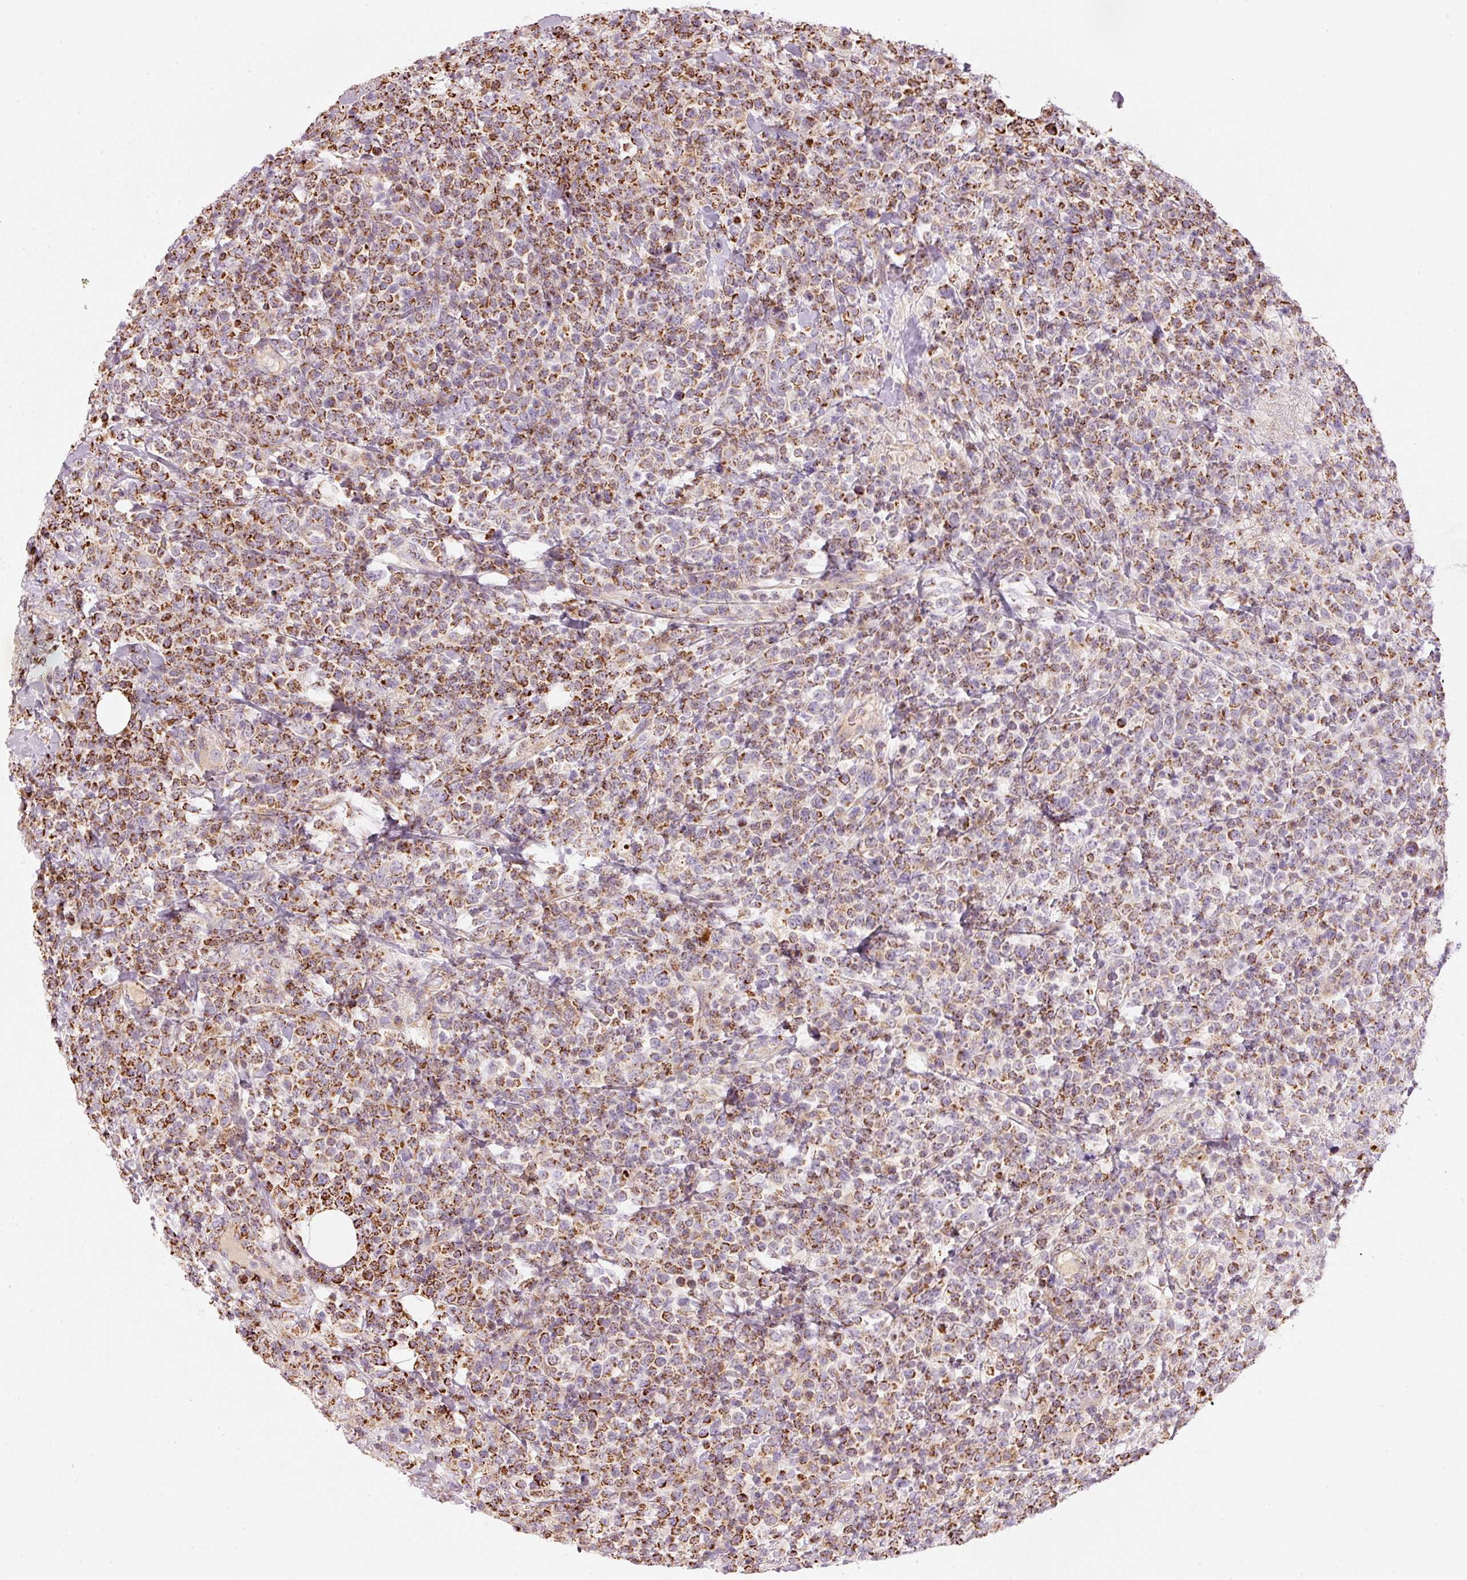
{"staining": {"intensity": "moderate", "quantity": ">75%", "location": "cytoplasmic/membranous"}, "tissue": "lymphoma", "cell_type": "Tumor cells", "image_type": "cancer", "snomed": [{"axis": "morphology", "description": "Malignant lymphoma, non-Hodgkin's type, High grade"}, {"axis": "topography", "description": "Colon"}], "caption": "Brown immunohistochemical staining in lymphoma demonstrates moderate cytoplasmic/membranous staining in approximately >75% of tumor cells. (DAB (3,3'-diaminobenzidine) = brown stain, brightfield microscopy at high magnification).", "gene": "C17orf98", "patient": {"sex": "female", "age": 53}}